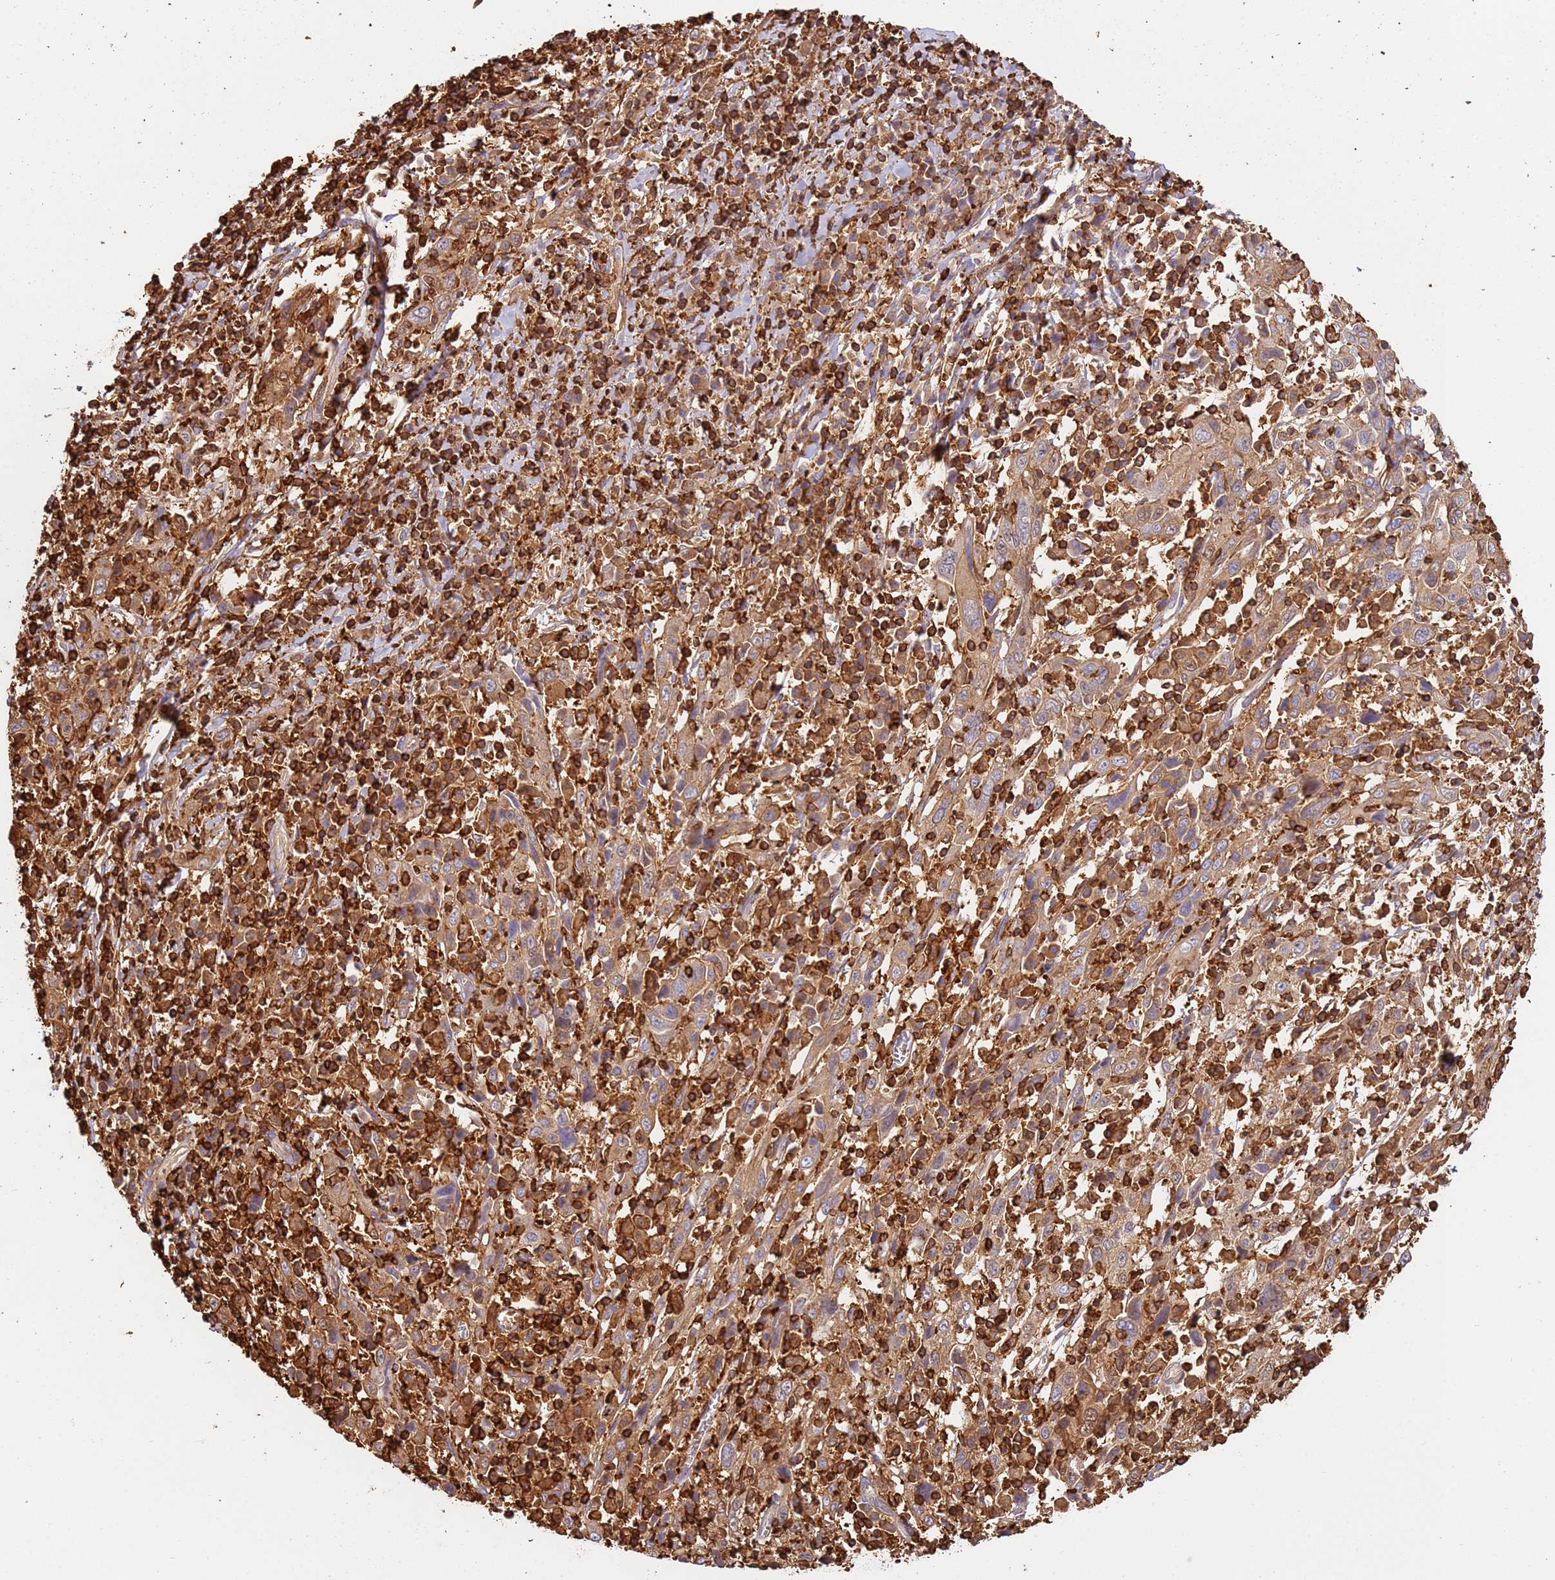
{"staining": {"intensity": "moderate", "quantity": ">75%", "location": "cytoplasmic/membranous"}, "tissue": "cervical cancer", "cell_type": "Tumor cells", "image_type": "cancer", "snomed": [{"axis": "morphology", "description": "Squamous cell carcinoma, NOS"}, {"axis": "topography", "description": "Cervix"}], "caption": "Tumor cells display moderate cytoplasmic/membranous expression in about >75% of cells in cervical cancer (squamous cell carcinoma).", "gene": "OR6P1", "patient": {"sex": "female", "age": 46}}